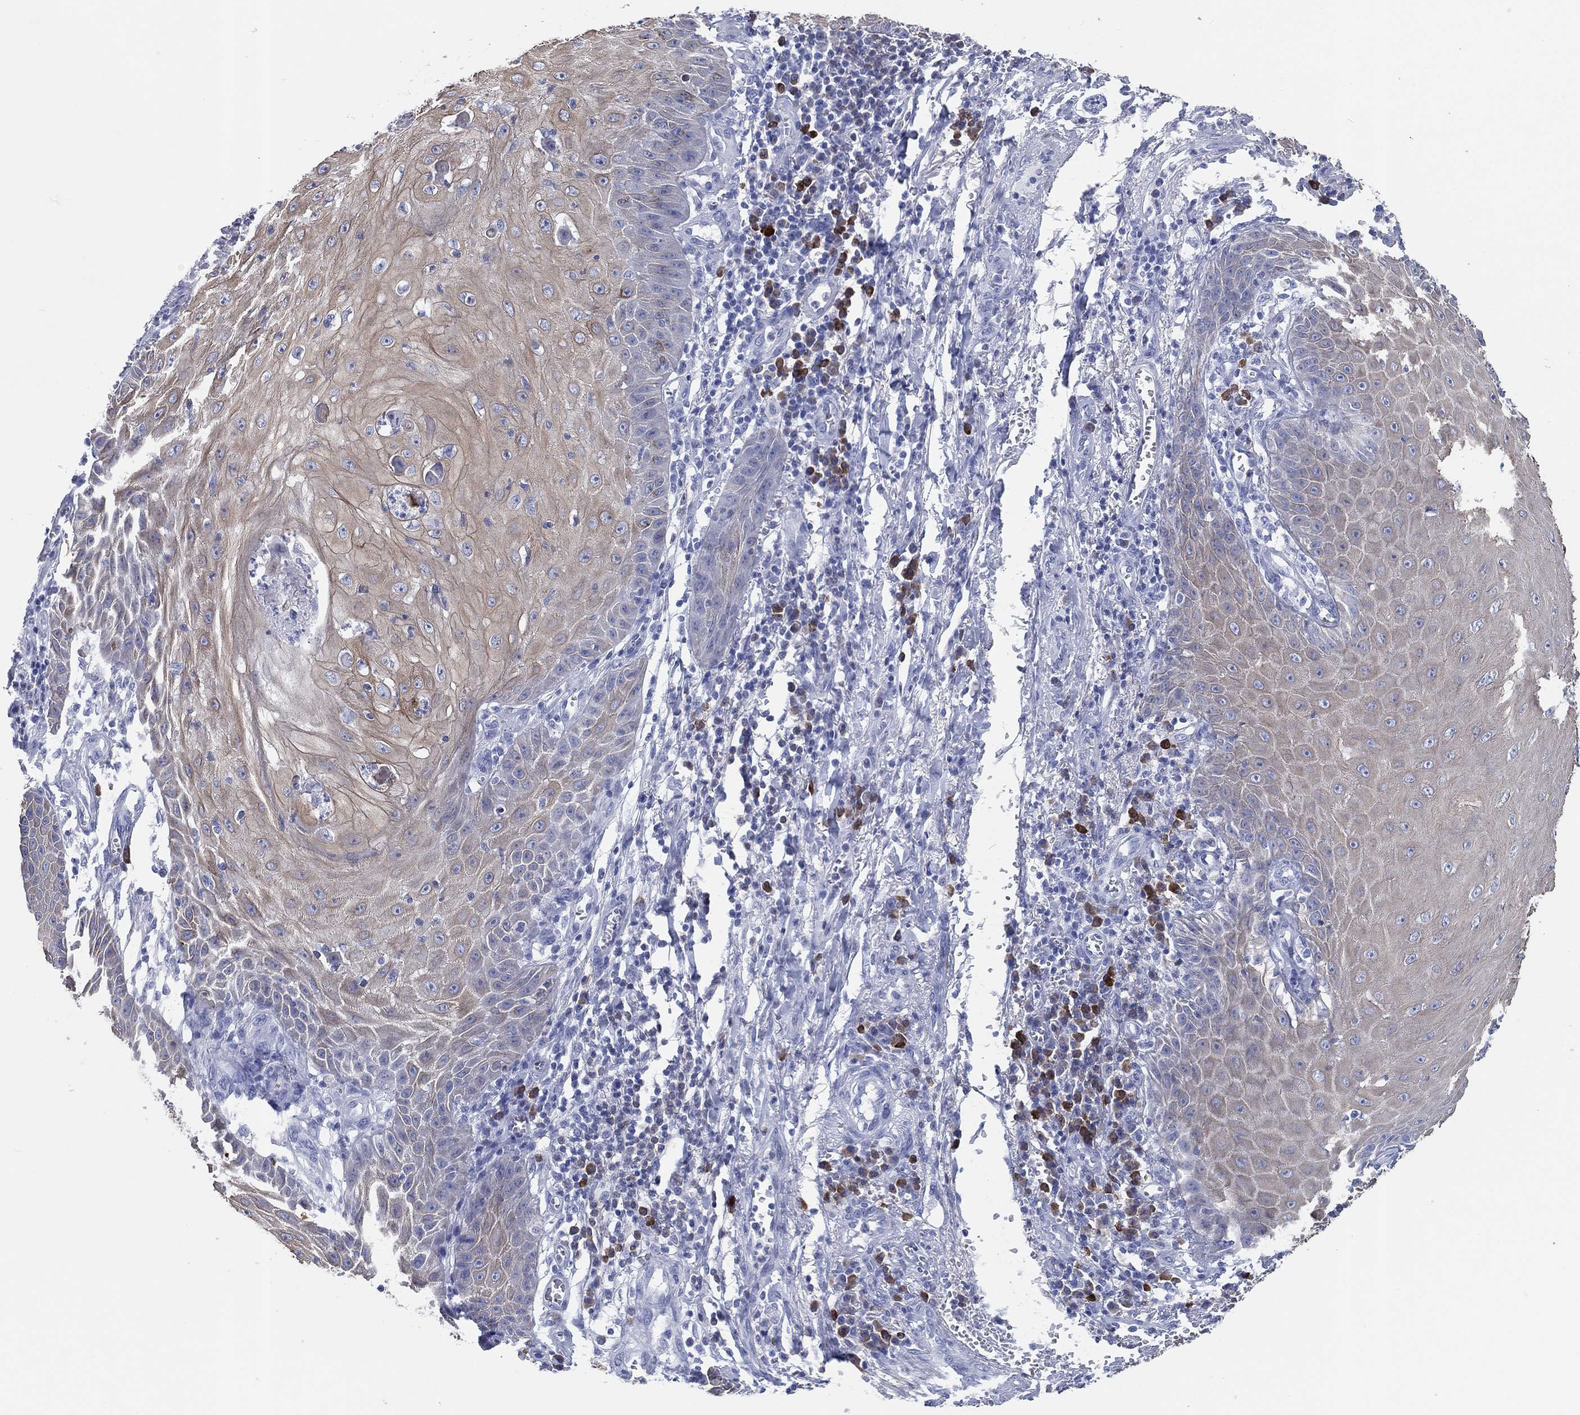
{"staining": {"intensity": "weak", "quantity": "25%-75%", "location": "cytoplasmic/membranous"}, "tissue": "skin cancer", "cell_type": "Tumor cells", "image_type": "cancer", "snomed": [{"axis": "morphology", "description": "Squamous cell carcinoma, NOS"}, {"axis": "topography", "description": "Skin"}], "caption": "Approximately 25%-75% of tumor cells in skin cancer (squamous cell carcinoma) exhibit weak cytoplasmic/membranous protein staining as visualized by brown immunohistochemical staining.", "gene": "CD79A", "patient": {"sex": "male", "age": 70}}